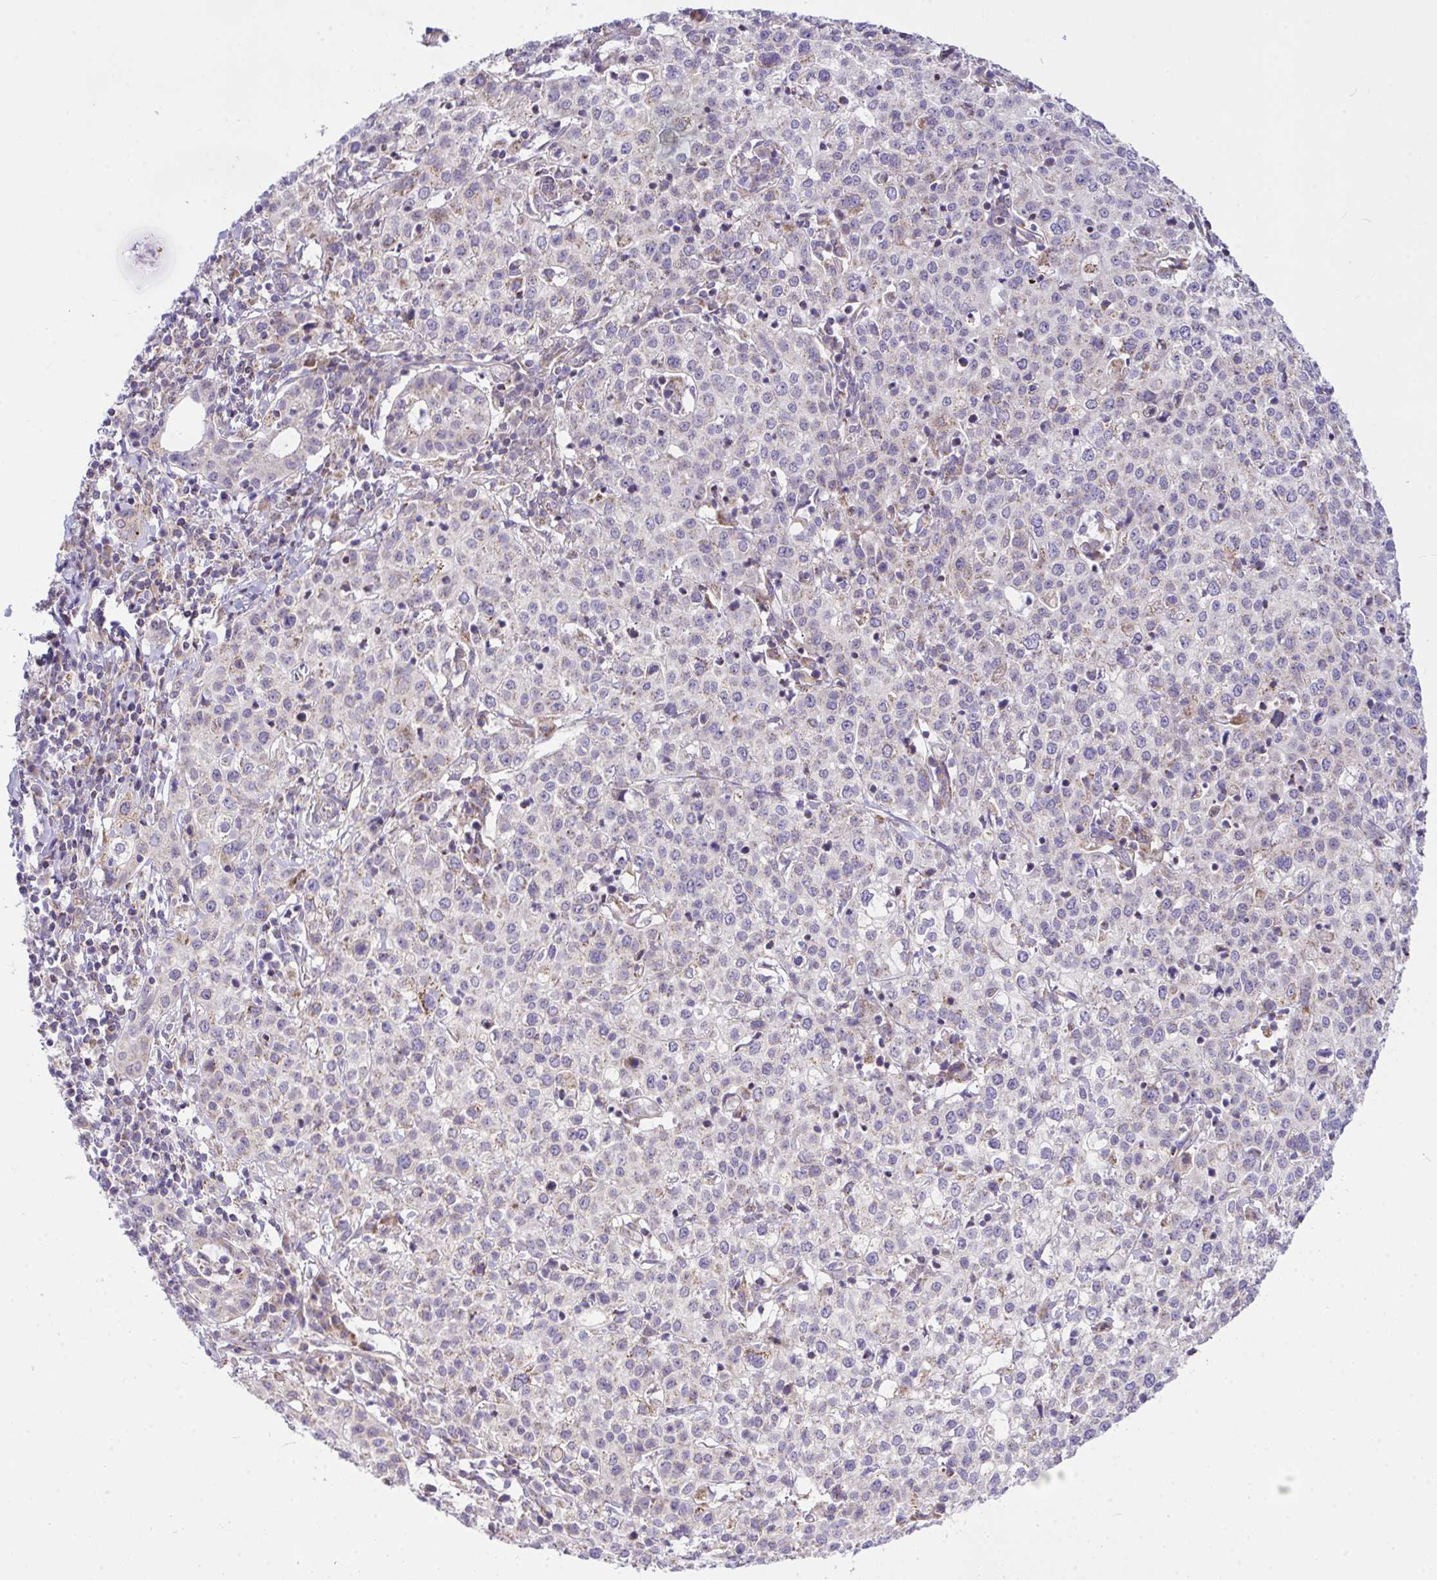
{"staining": {"intensity": "weak", "quantity": "<25%", "location": "cytoplasmic/membranous"}, "tissue": "cervical cancer", "cell_type": "Tumor cells", "image_type": "cancer", "snomed": [{"axis": "morphology", "description": "Normal tissue, NOS"}, {"axis": "morphology", "description": "Adenocarcinoma, NOS"}, {"axis": "topography", "description": "Cervix"}], "caption": "This is an IHC histopathology image of human adenocarcinoma (cervical). There is no expression in tumor cells.", "gene": "CEP63", "patient": {"sex": "female", "age": 44}}